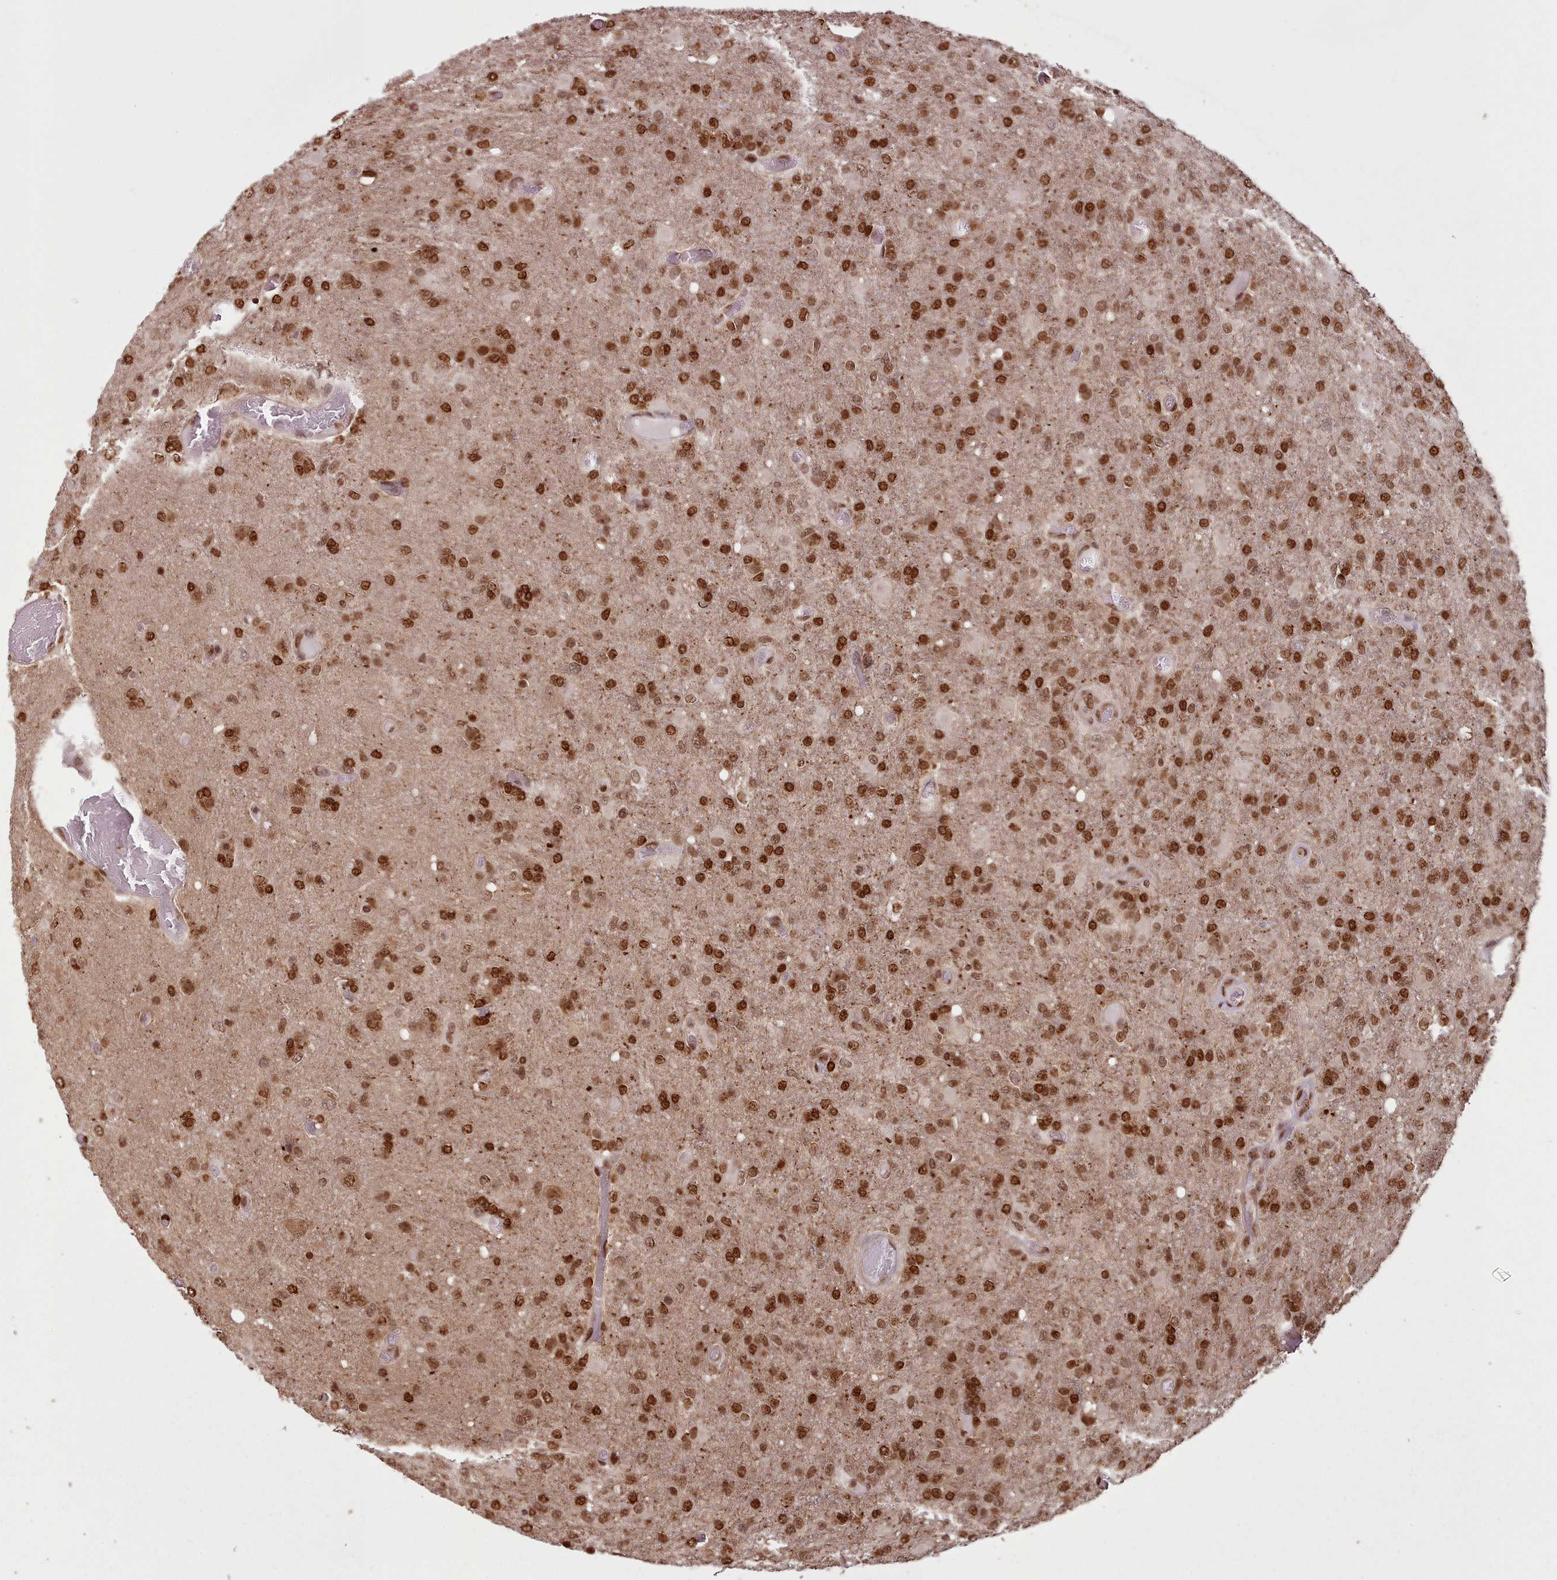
{"staining": {"intensity": "strong", "quantity": ">75%", "location": "nuclear"}, "tissue": "glioma", "cell_type": "Tumor cells", "image_type": "cancer", "snomed": [{"axis": "morphology", "description": "Glioma, malignant, High grade"}, {"axis": "topography", "description": "Brain"}], "caption": "Immunohistochemistry micrograph of human glioma stained for a protein (brown), which demonstrates high levels of strong nuclear staining in about >75% of tumor cells.", "gene": "RPS27A", "patient": {"sex": "female", "age": 74}}